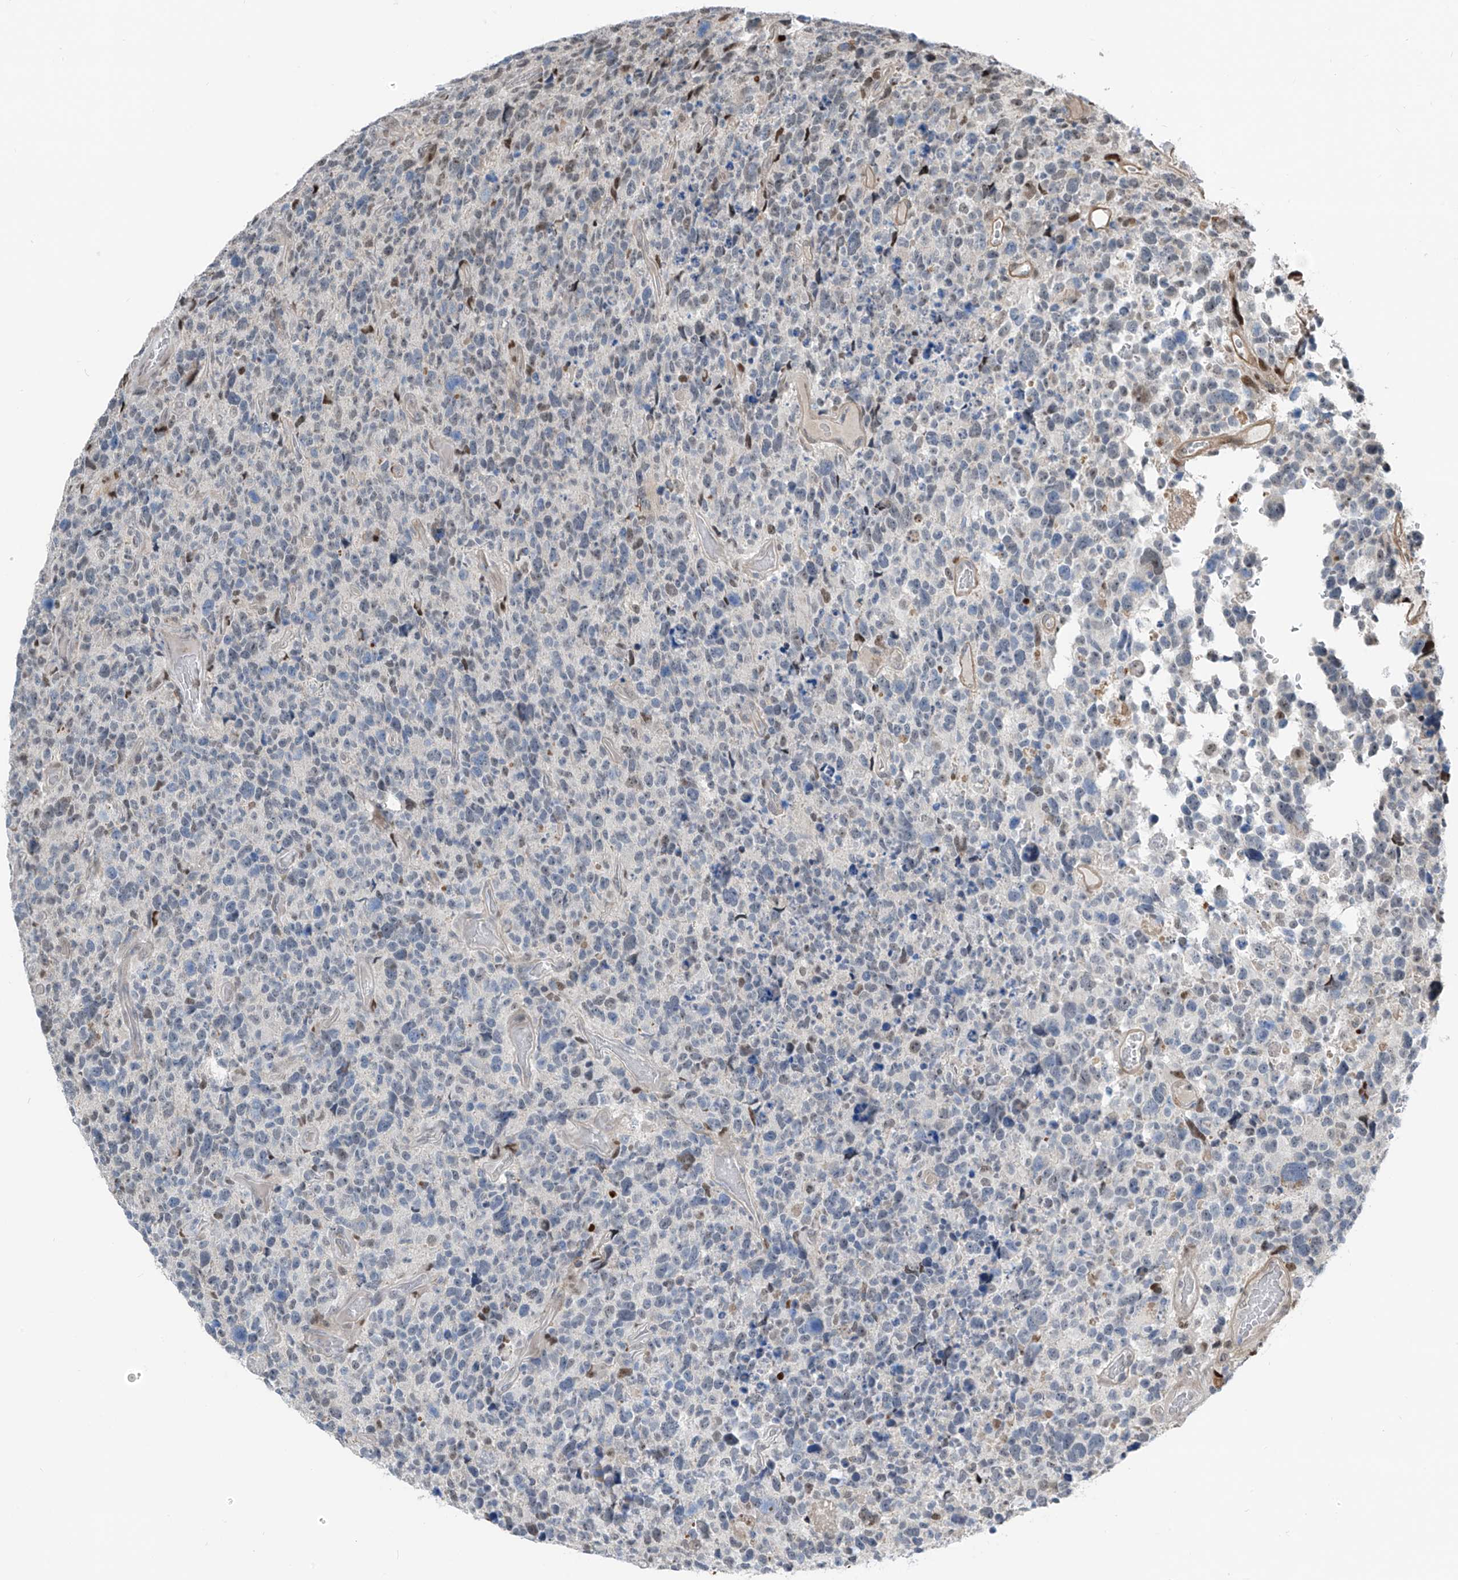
{"staining": {"intensity": "negative", "quantity": "none", "location": "none"}, "tissue": "glioma", "cell_type": "Tumor cells", "image_type": "cancer", "snomed": [{"axis": "morphology", "description": "Glioma, malignant, High grade"}, {"axis": "topography", "description": "Brain"}], "caption": "Tumor cells show no significant staining in glioma.", "gene": "RBP7", "patient": {"sex": "male", "age": 69}}